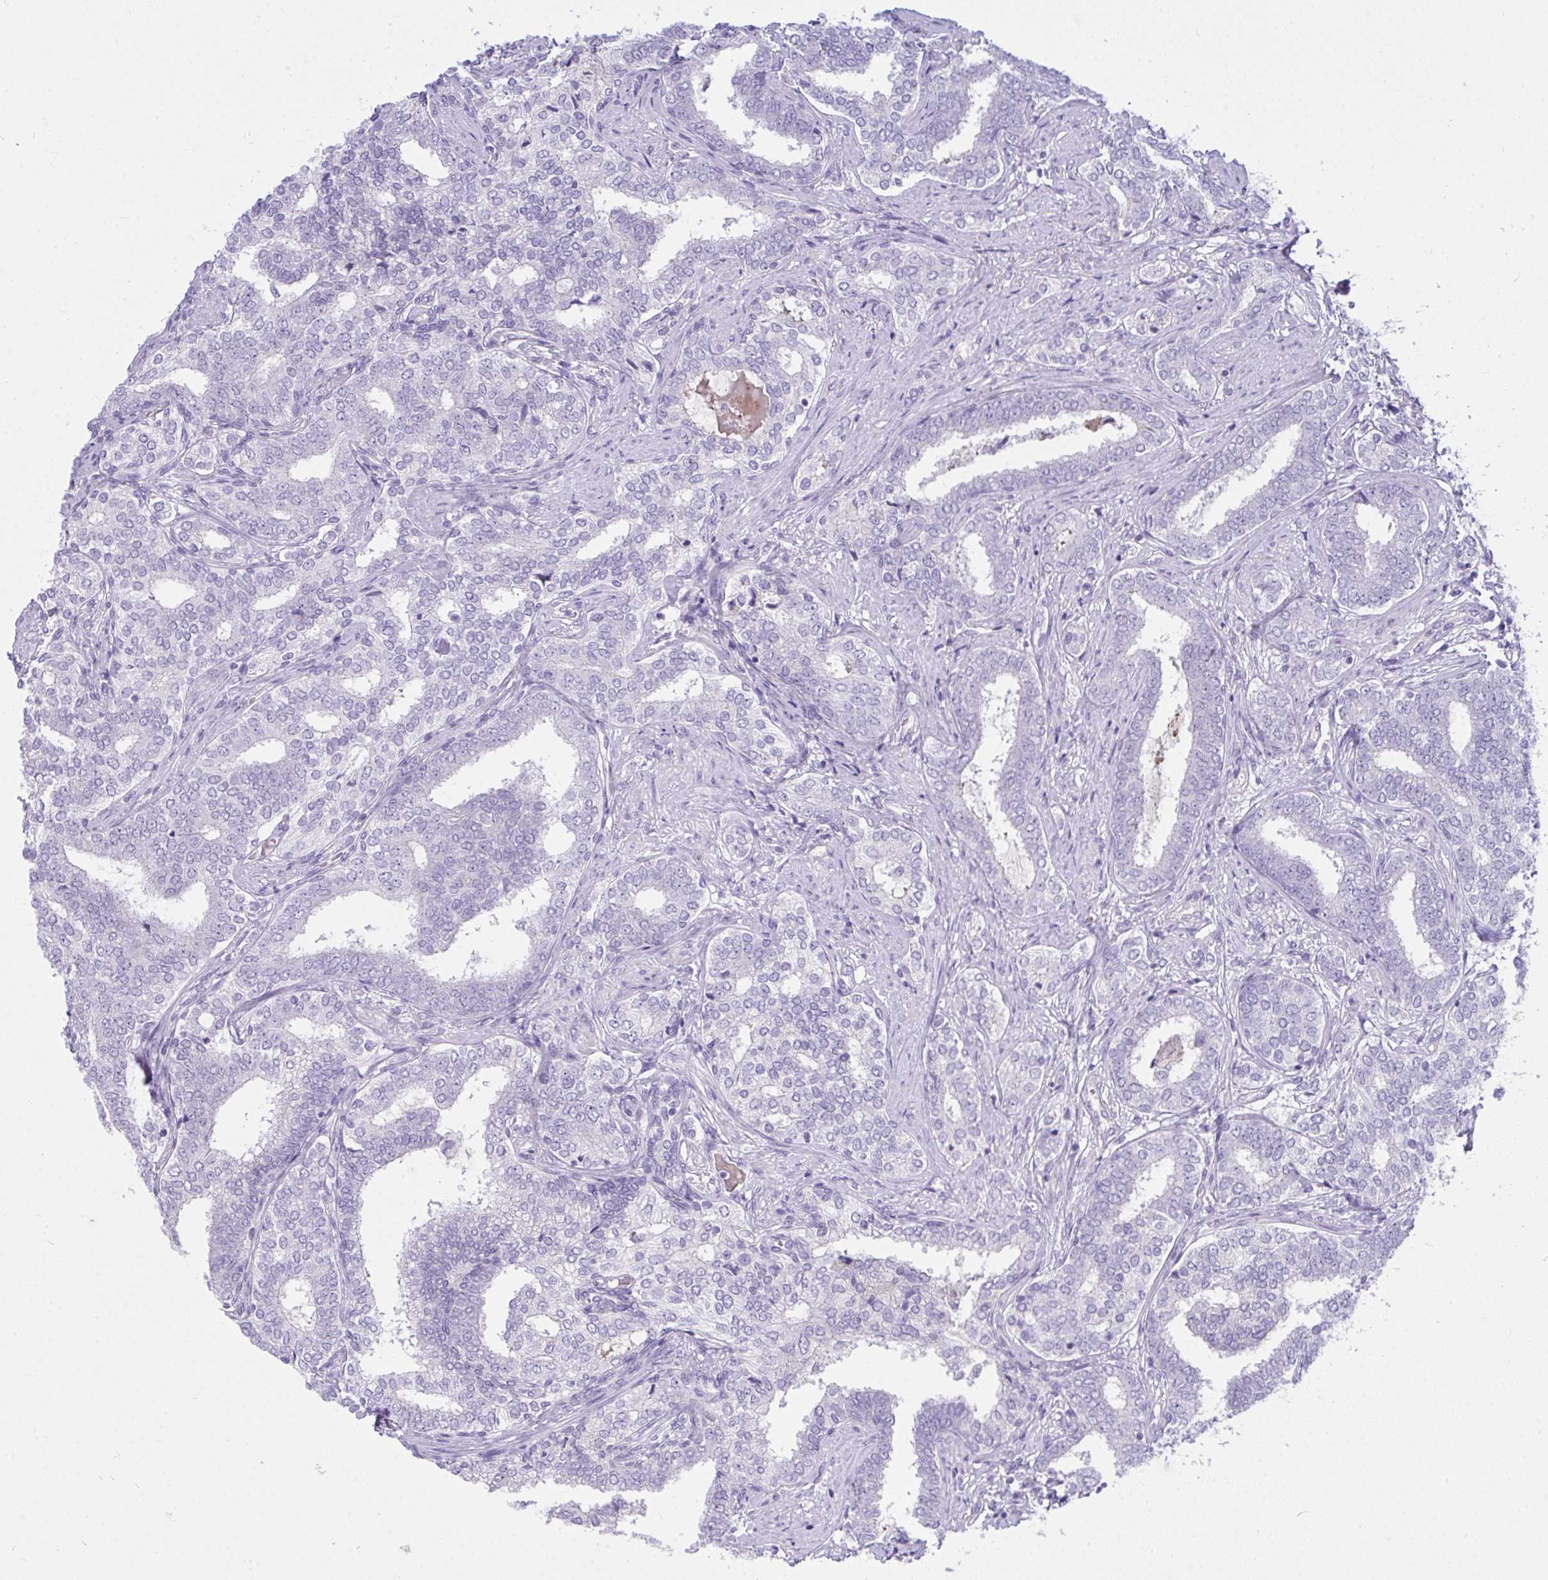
{"staining": {"intensity": "negative", "quantity": "none", "location": "none"}, "tissue": "prostate cancer", "cell_type": "Tumor cells", "image_type": "cancer", "snomed": [{"axis": "morphology", "description": "Adenocarcinoma, High grade"}, {"axis": "topography", "description": "Prostate"}], "caption": "This image is of prostate high-grade adenocarcinoma stained with immunohistochemistry to label a protein in brown with the nuclei are counter-stained blue. There is no staining in tumor cells.", "gene": "LRRC36", "patient": {"sex": "male", "age": 72}}